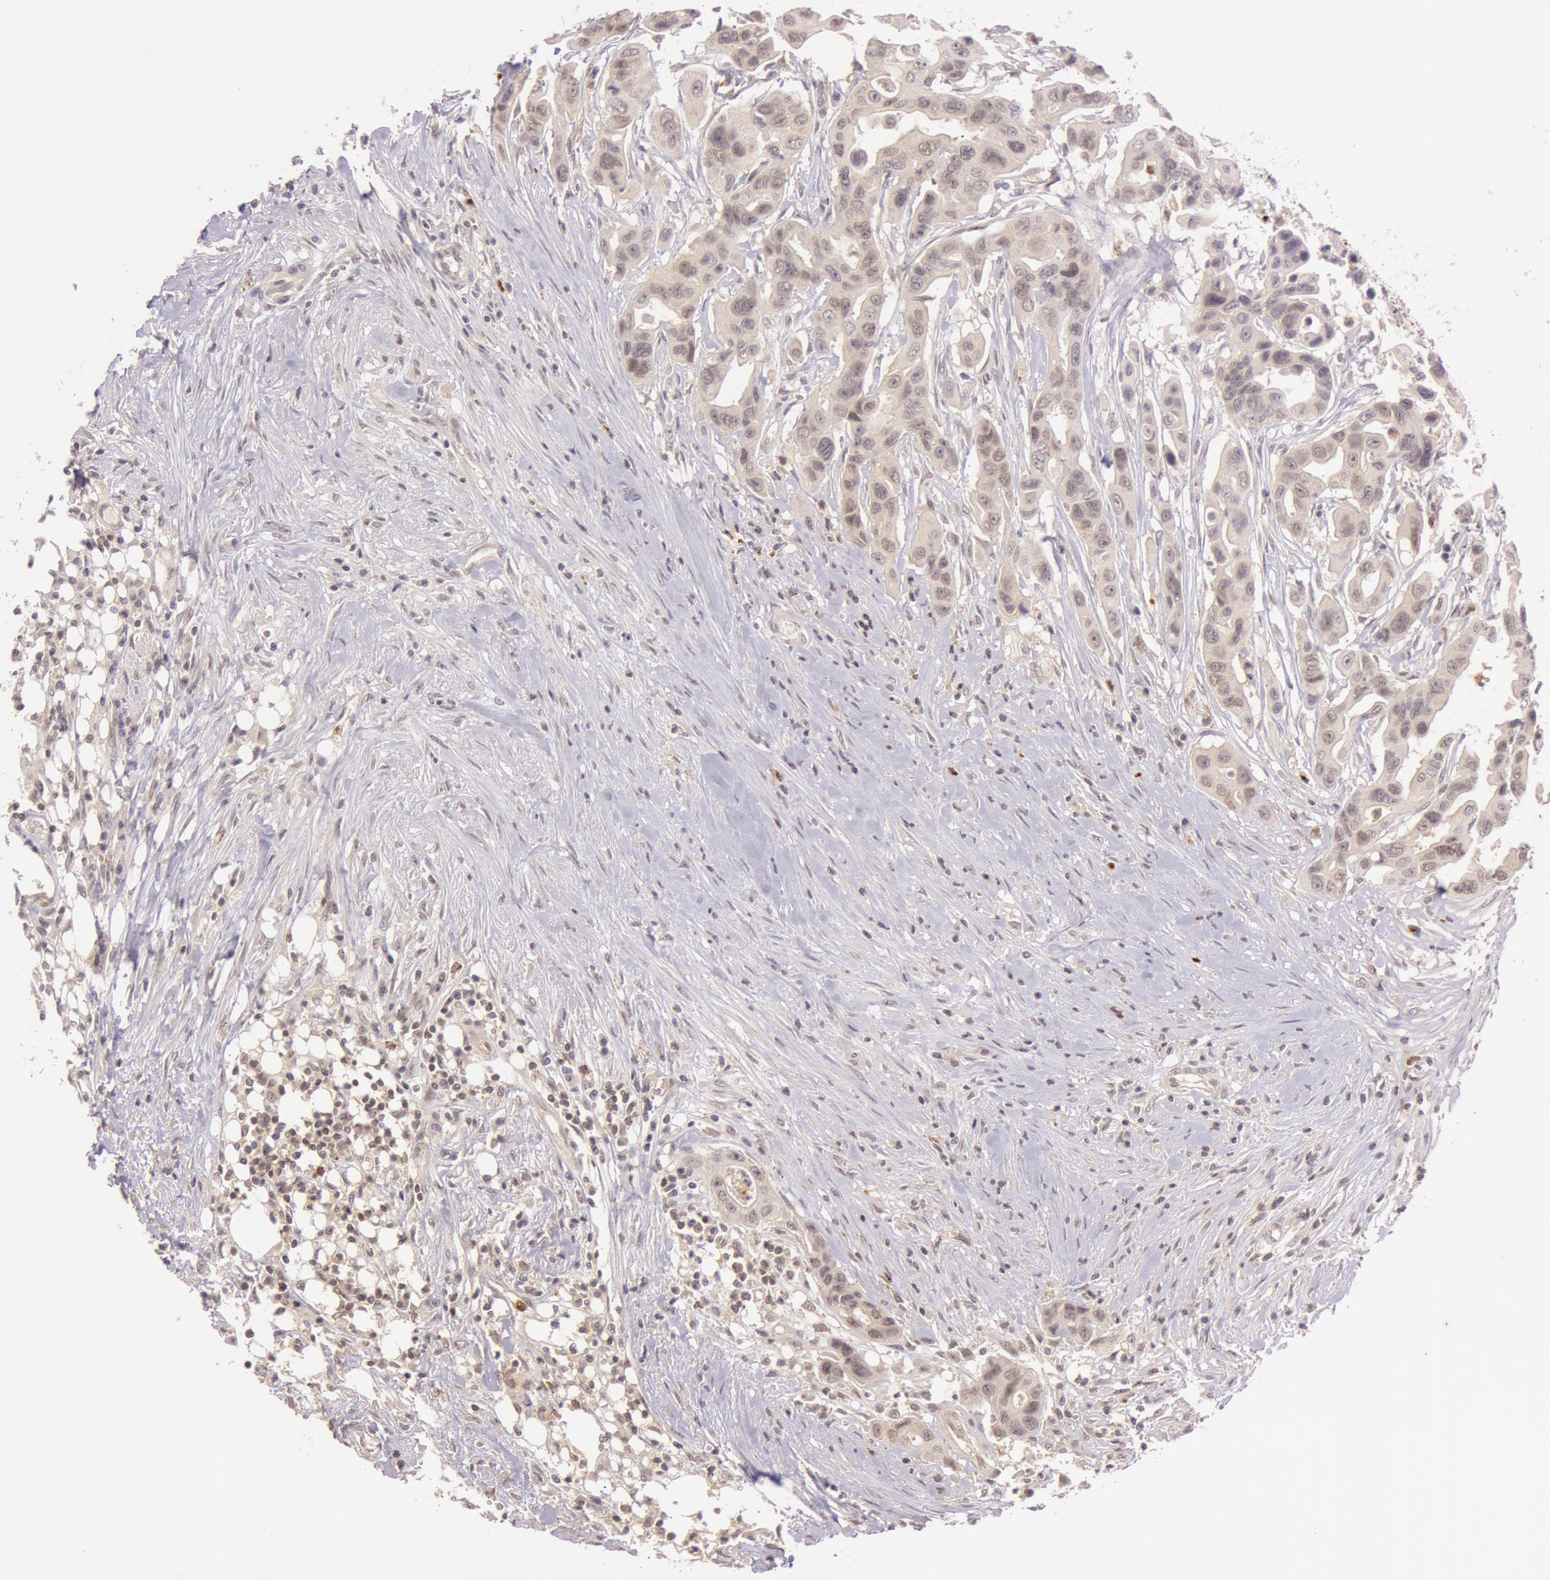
{"staining": {"intensity": "moderate", "quantity": ">75%", "location": "cytoplasmic/membranous"}, "tissue": "colorectal cancer", "cell_type": "Tumor cells", "image_type": "cancer", "snomed": [{"axis": "morphology", "description": "Adenocarcinoma, NOS"}, {"axis": "topography", "description": "Colon"}], "caption": "Immunohistochemistry photomicrograph of human colorectal cancer (adenocarcinoma) stained for a protein (brown), which exhibits medium levels of moderate cytoplasmic/membranous positivity in approximately >75% of tumor cells.", "gene": "ATG2B", "patient": {"sex": "female", "age": 70}}